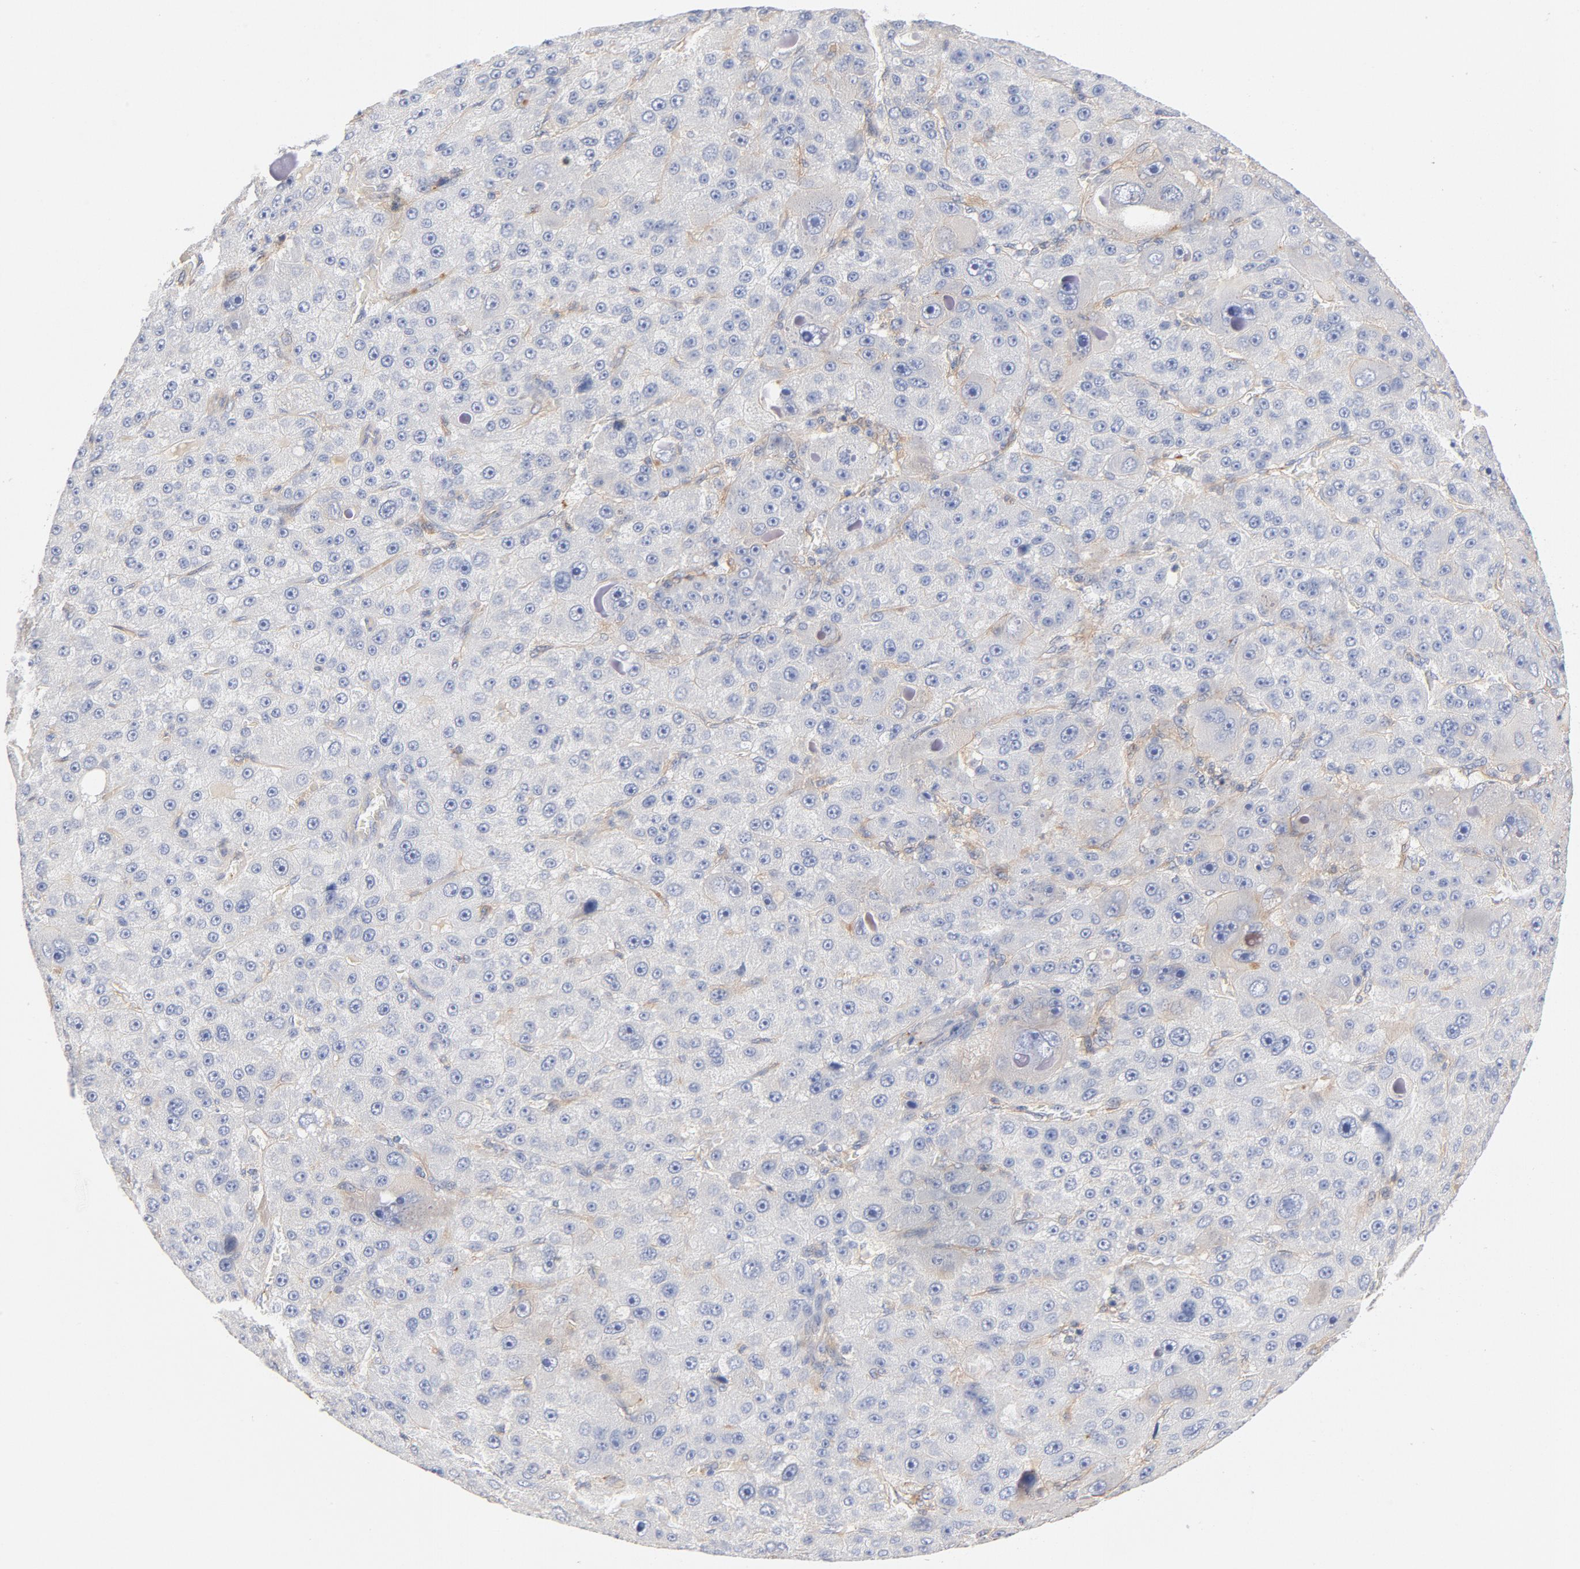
{"staining": {"intensity": "weak", "quantity": "<25%", "location": "cytoplasmic/membranous"}, "tissue": "liver cancer", "cell_type": "Tumor cells", "image_type": "cancer", "snomed": [{"axis": "morphology", "description": "Carcinoma, Hepatocellular, NOS"}, {"axis": "topography", "description": "Liver"}], "caption": "Image shows no significant protein positivity in tumor cells of liver cancer.", "gene": "SRC", "patient": {"sex": "male", "age": 76}}